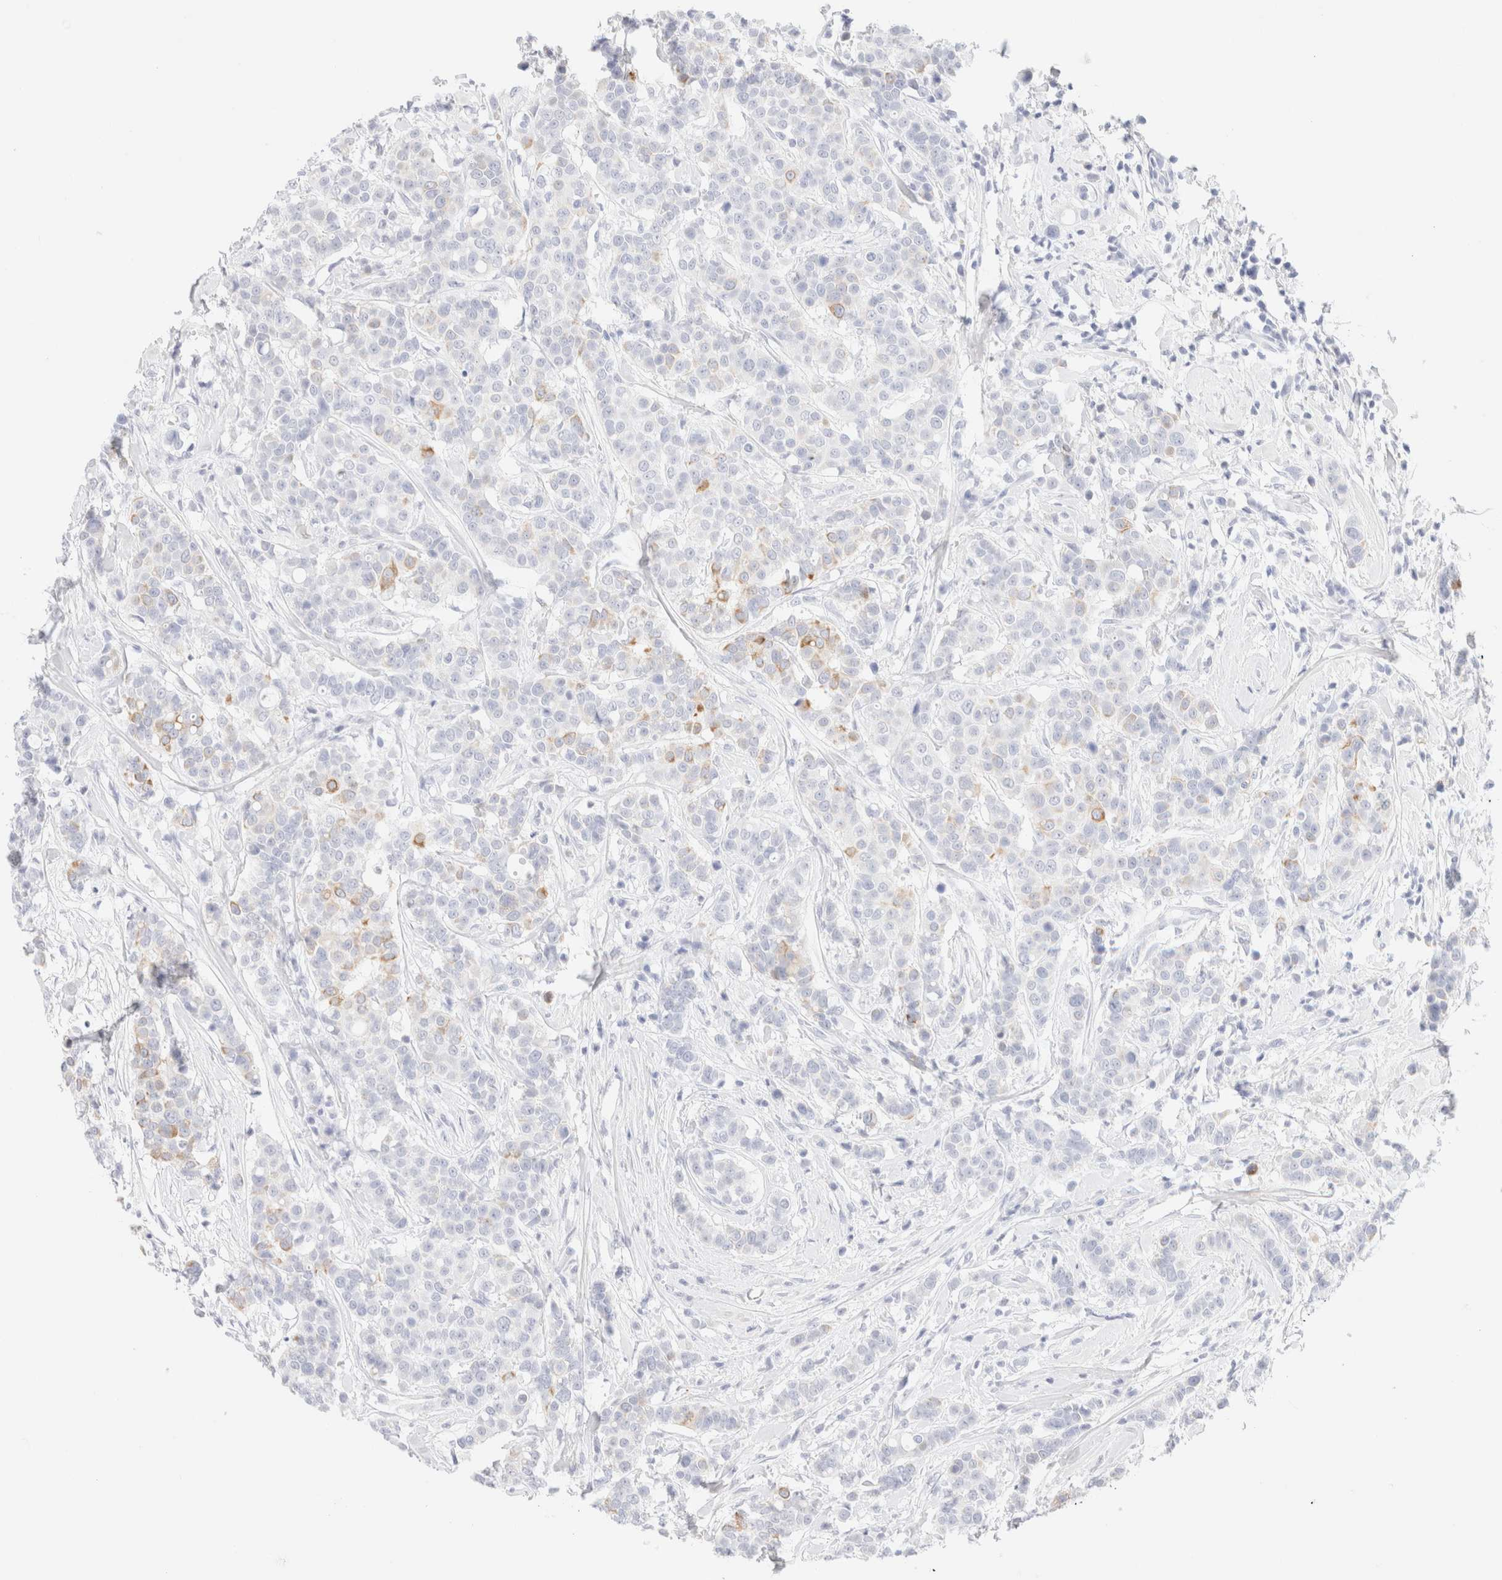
{"staining": {"intensity": "weak", "quantity": "<25%", "location": "cytoplasmic/membranous"}, "tissue": "breast cancer", "cell_type": "Tumor cells", "image_type": "cancer", "snomed": [{"axis": "morphology", "description": "Duct carcinoma"}, {"axis": "topography", "description": "Breast"}], "caption": "Immunohistochemical staining of invasive ductal carcinoma (breast) demonstrates no significant positivity in tumor cells.", "gene": "KRT15", "patient": {"sex": "female", "age": 27}}